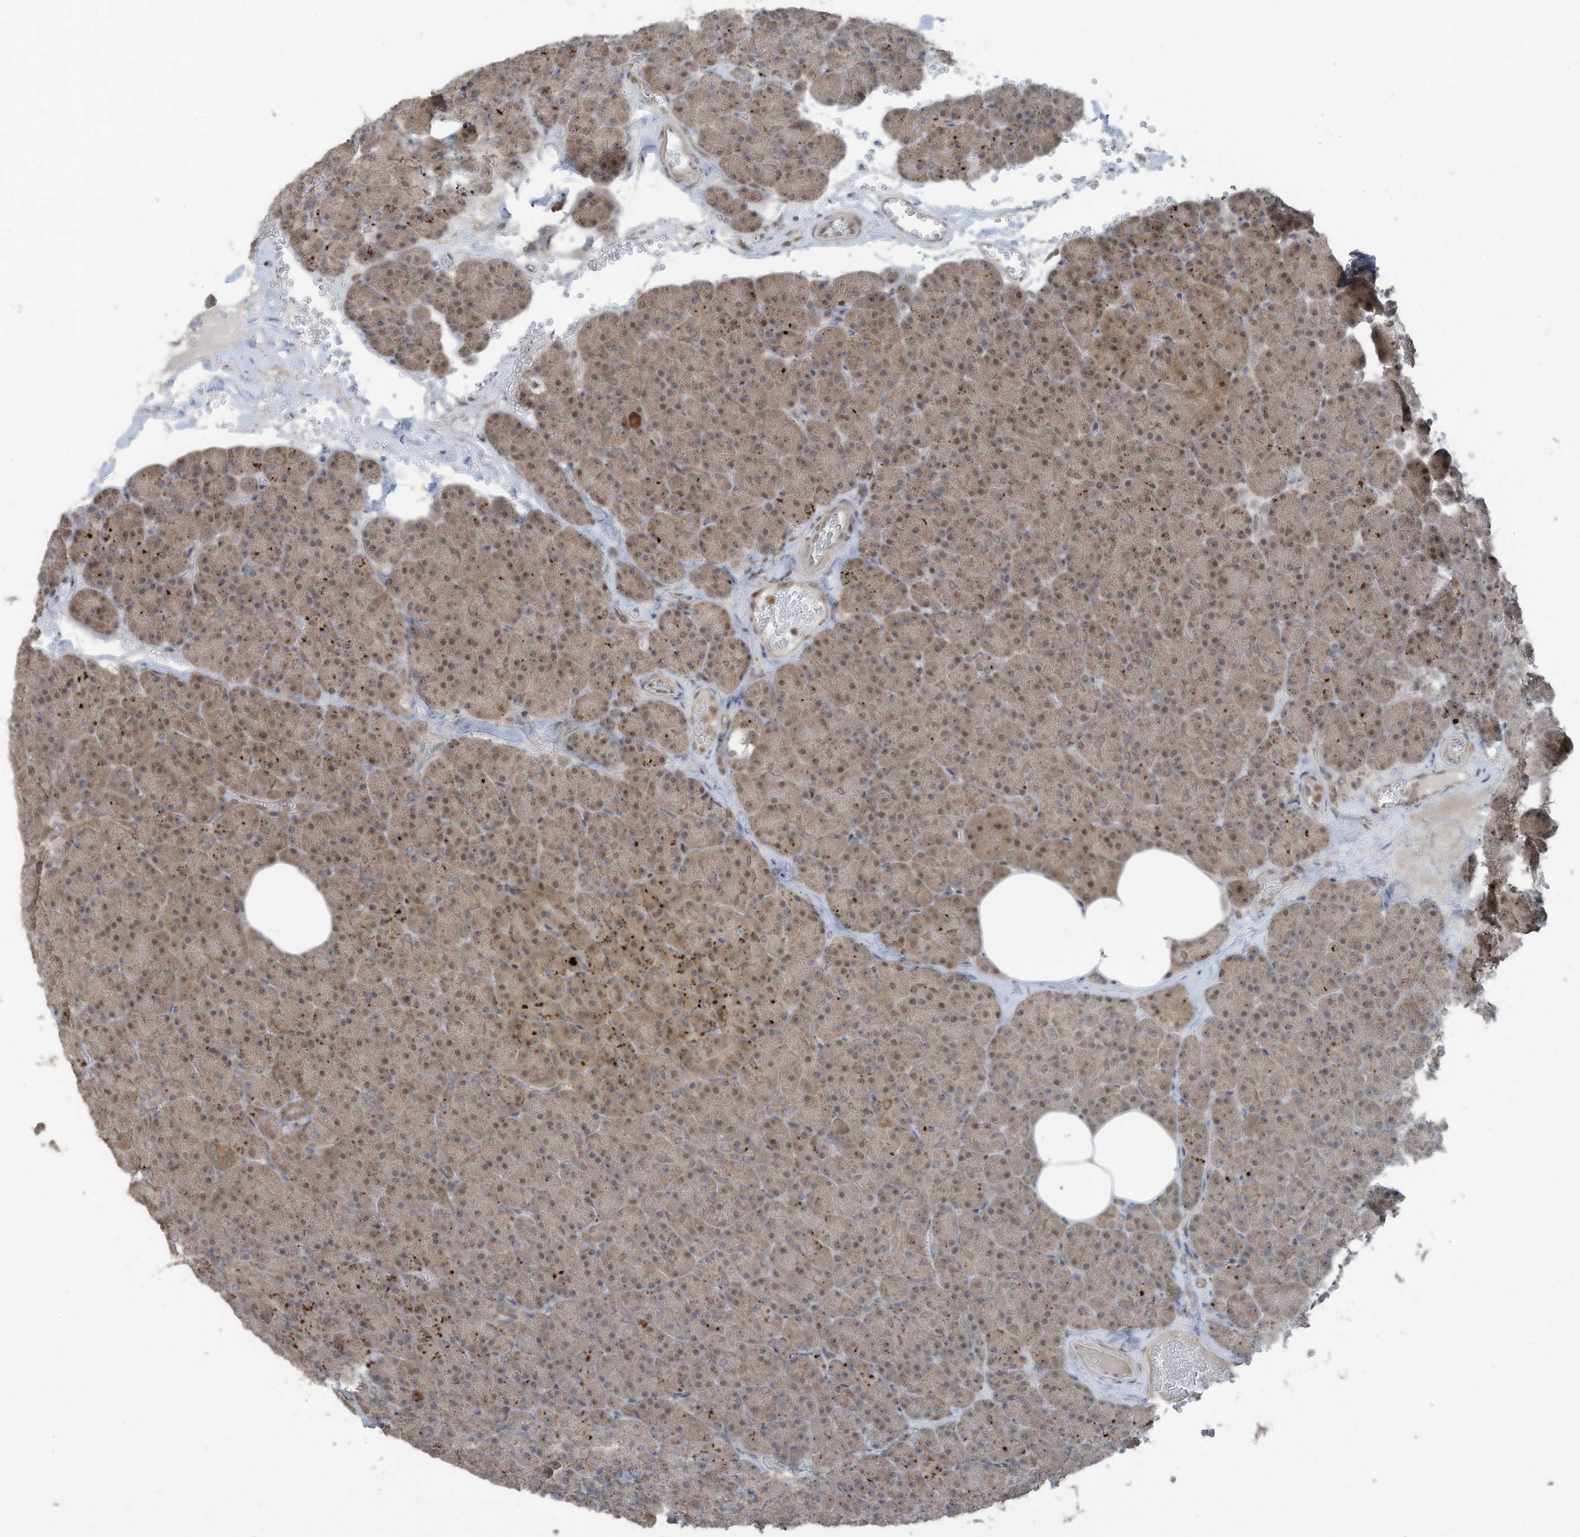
{"staining": {"intensity": "moderate", "quantity": ">75%", "location": "cytoplasmic/membranous,nuclear"}, "tissue": "pancreas", "cell_type": "Exocrine glandular cells", "image_type": "normal", "snomed": [{"axis": "morphology", "description": "Normal tissue, NOS"}, {"axis": "morphology", "description": "Carcinoid, malignant, NOS"}, {"axis": "topography", "description": "Pancreas"}], "caption": "Pancreas stained with DAB immunohistochemistry demonstrates medium levels of moderate cytoplasmic/membranous,nuclear positivity in approximately >75% of exocrine glandular cells. (brown staining indicates protein expression, while blue staining denotes nuclei).", "gene": "TXNDC9", "patient": {"sex": "female", "age": 35}}